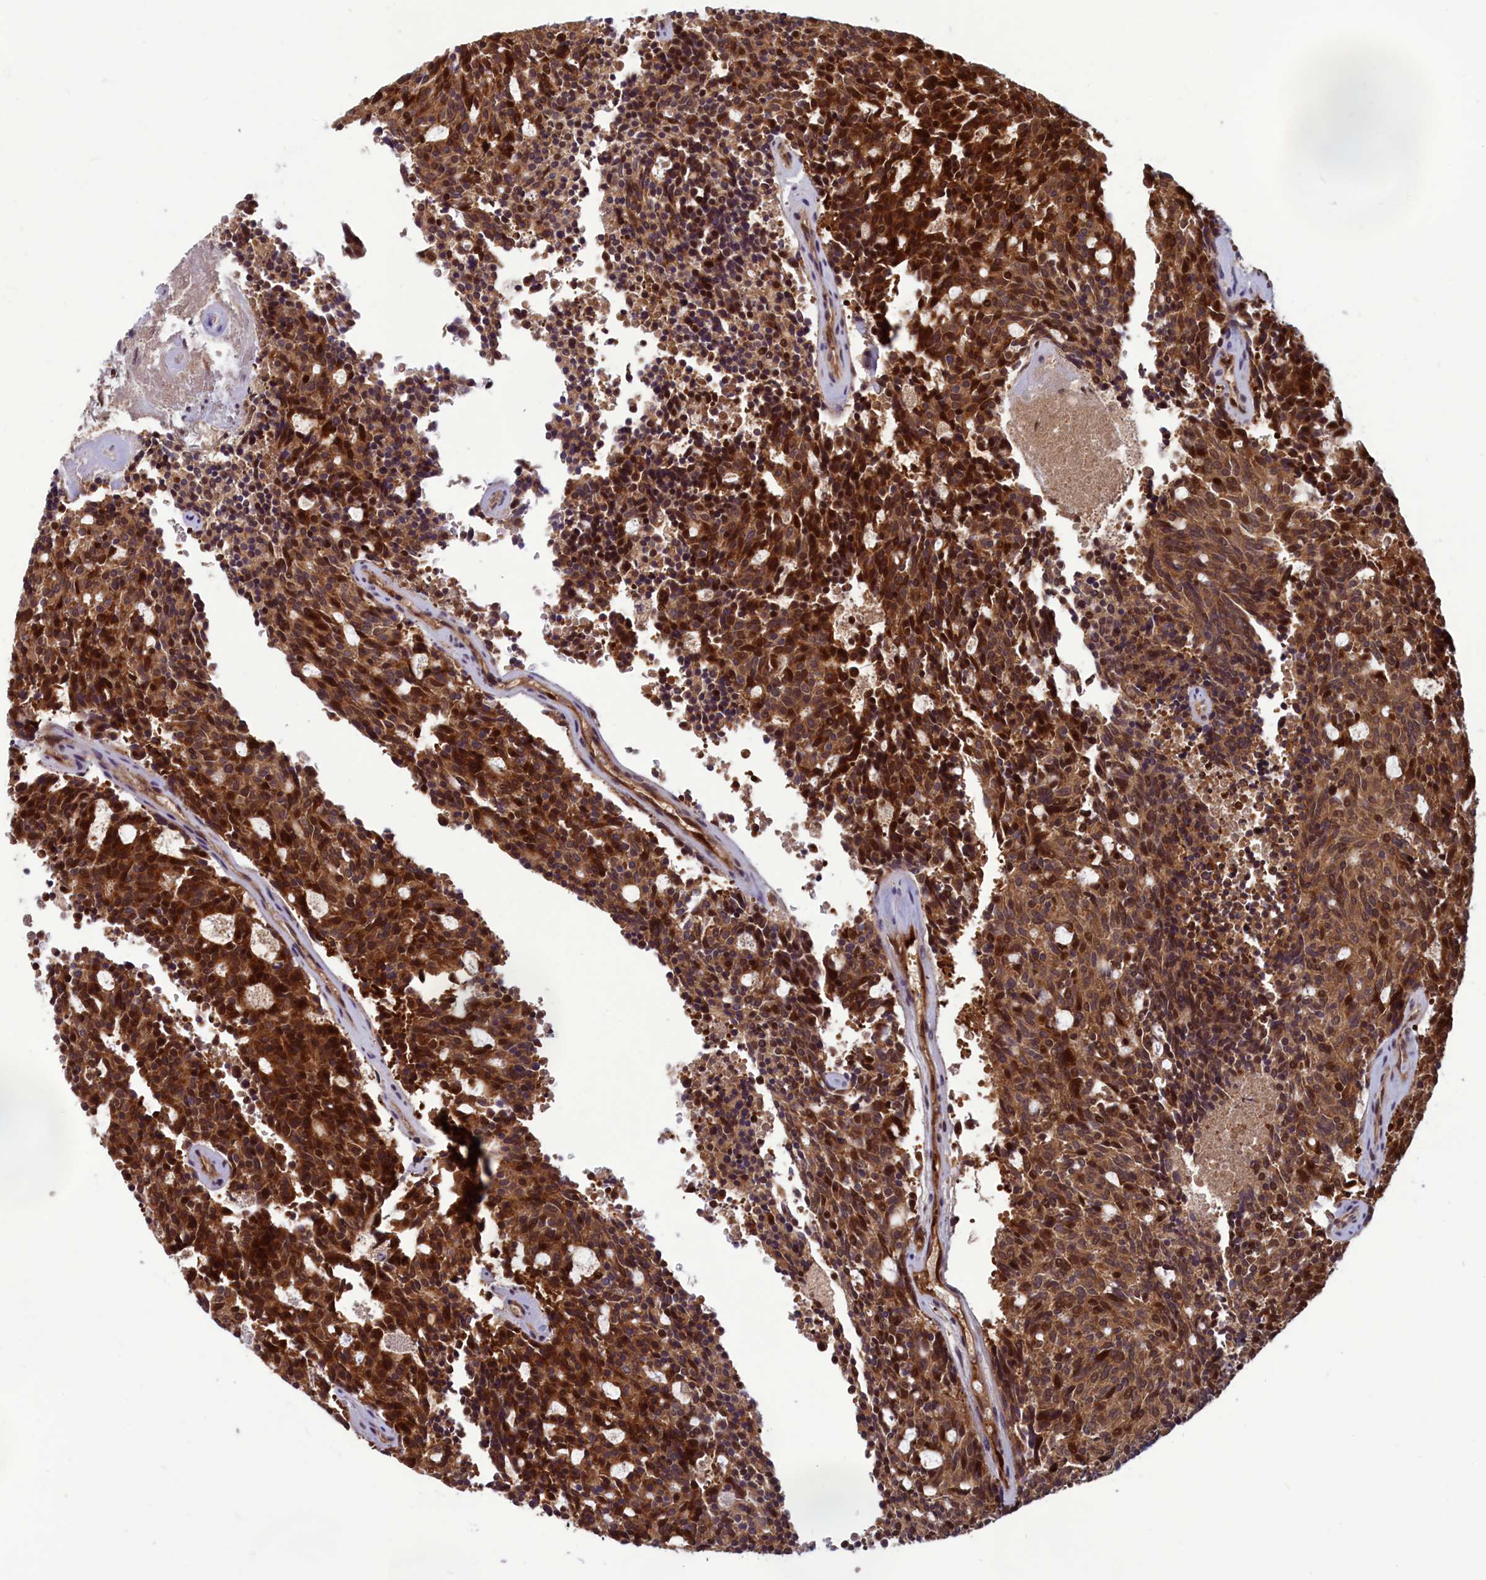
{"staining": {"intensity": "strong", "quantity": ">75%", "location": "cytoplasmic/membranous,nuclear"}, "tissue": "carcinoid", "cell_type": "Tumor cells", "image_type": "cancer", "snomed": [{"axis": "morphology", "description": "Carcinoid, malignant, NOS"}, {"axis": "topography", "description": "Pancreas"}], "caption": "Strong cytoplasmic/membranous and nuclear expression for a protein is appreciated in approximately >75% of tumor cells of carcinoid using immunohistochemistry (IHC).", "gene": "CCDC15", "patient": {"sex": "female", "age": 54}}